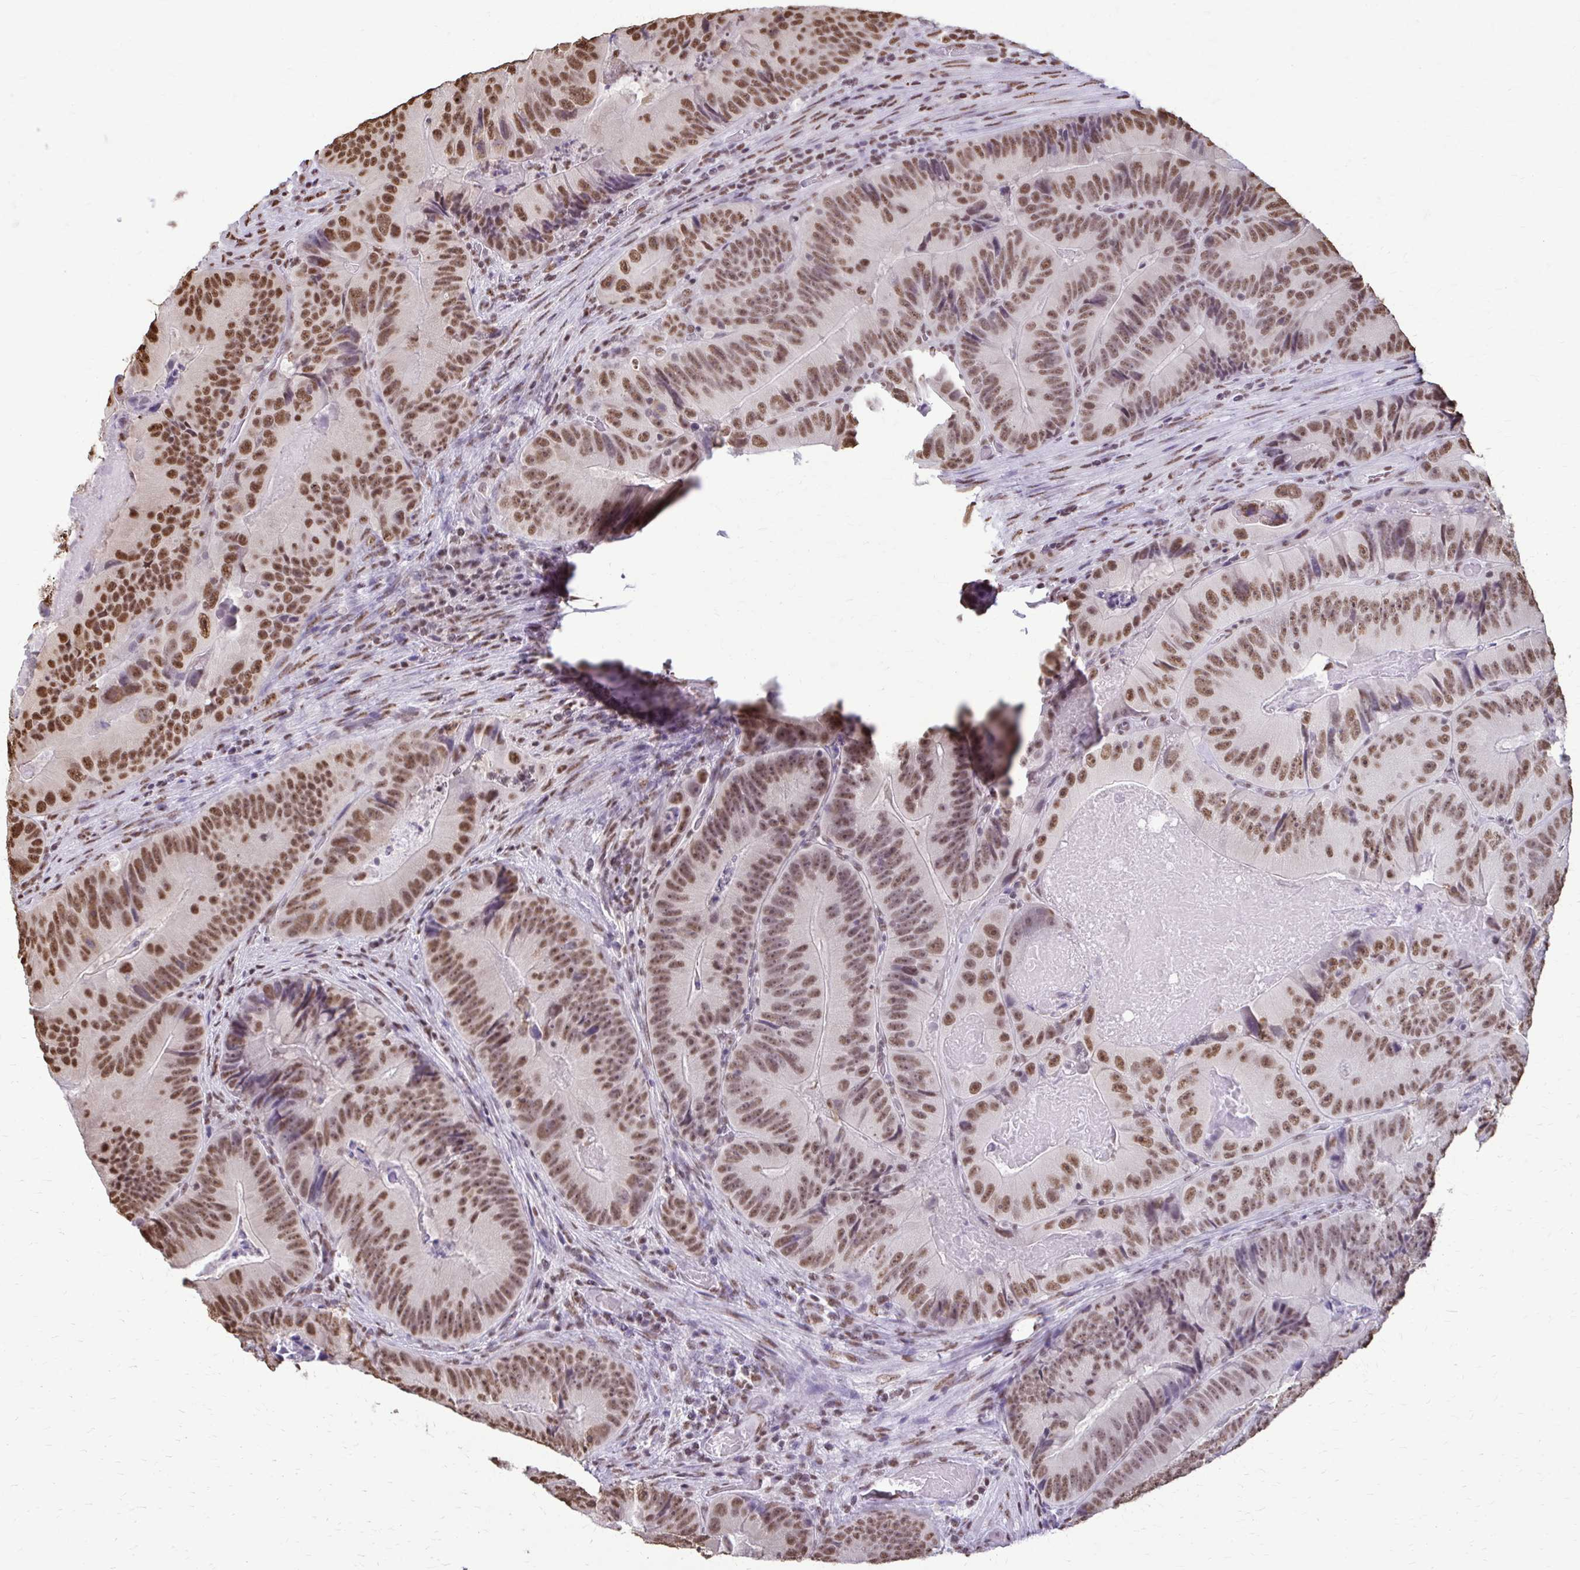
{"staining": {"intensity": "moderate", "quantity": ">75%", "location": "nuclear"}, "tissue": "colorectal cancer", "cell_type": "Tumor cells", "image_type": "cancer", "snomed": [{"axis": "morphology", "description": "Adenocarcinoma, NOS"}, {"axis": "topography", "description": "Colon"}], "caption": "Protein analysis of colorectal adenocarcinoma tissue demonstrates moderate nuclear positivity in approximately >75% of tumor cells.", "gene": "SNRPA", "patient": {"sex": "female", "age": 86}}